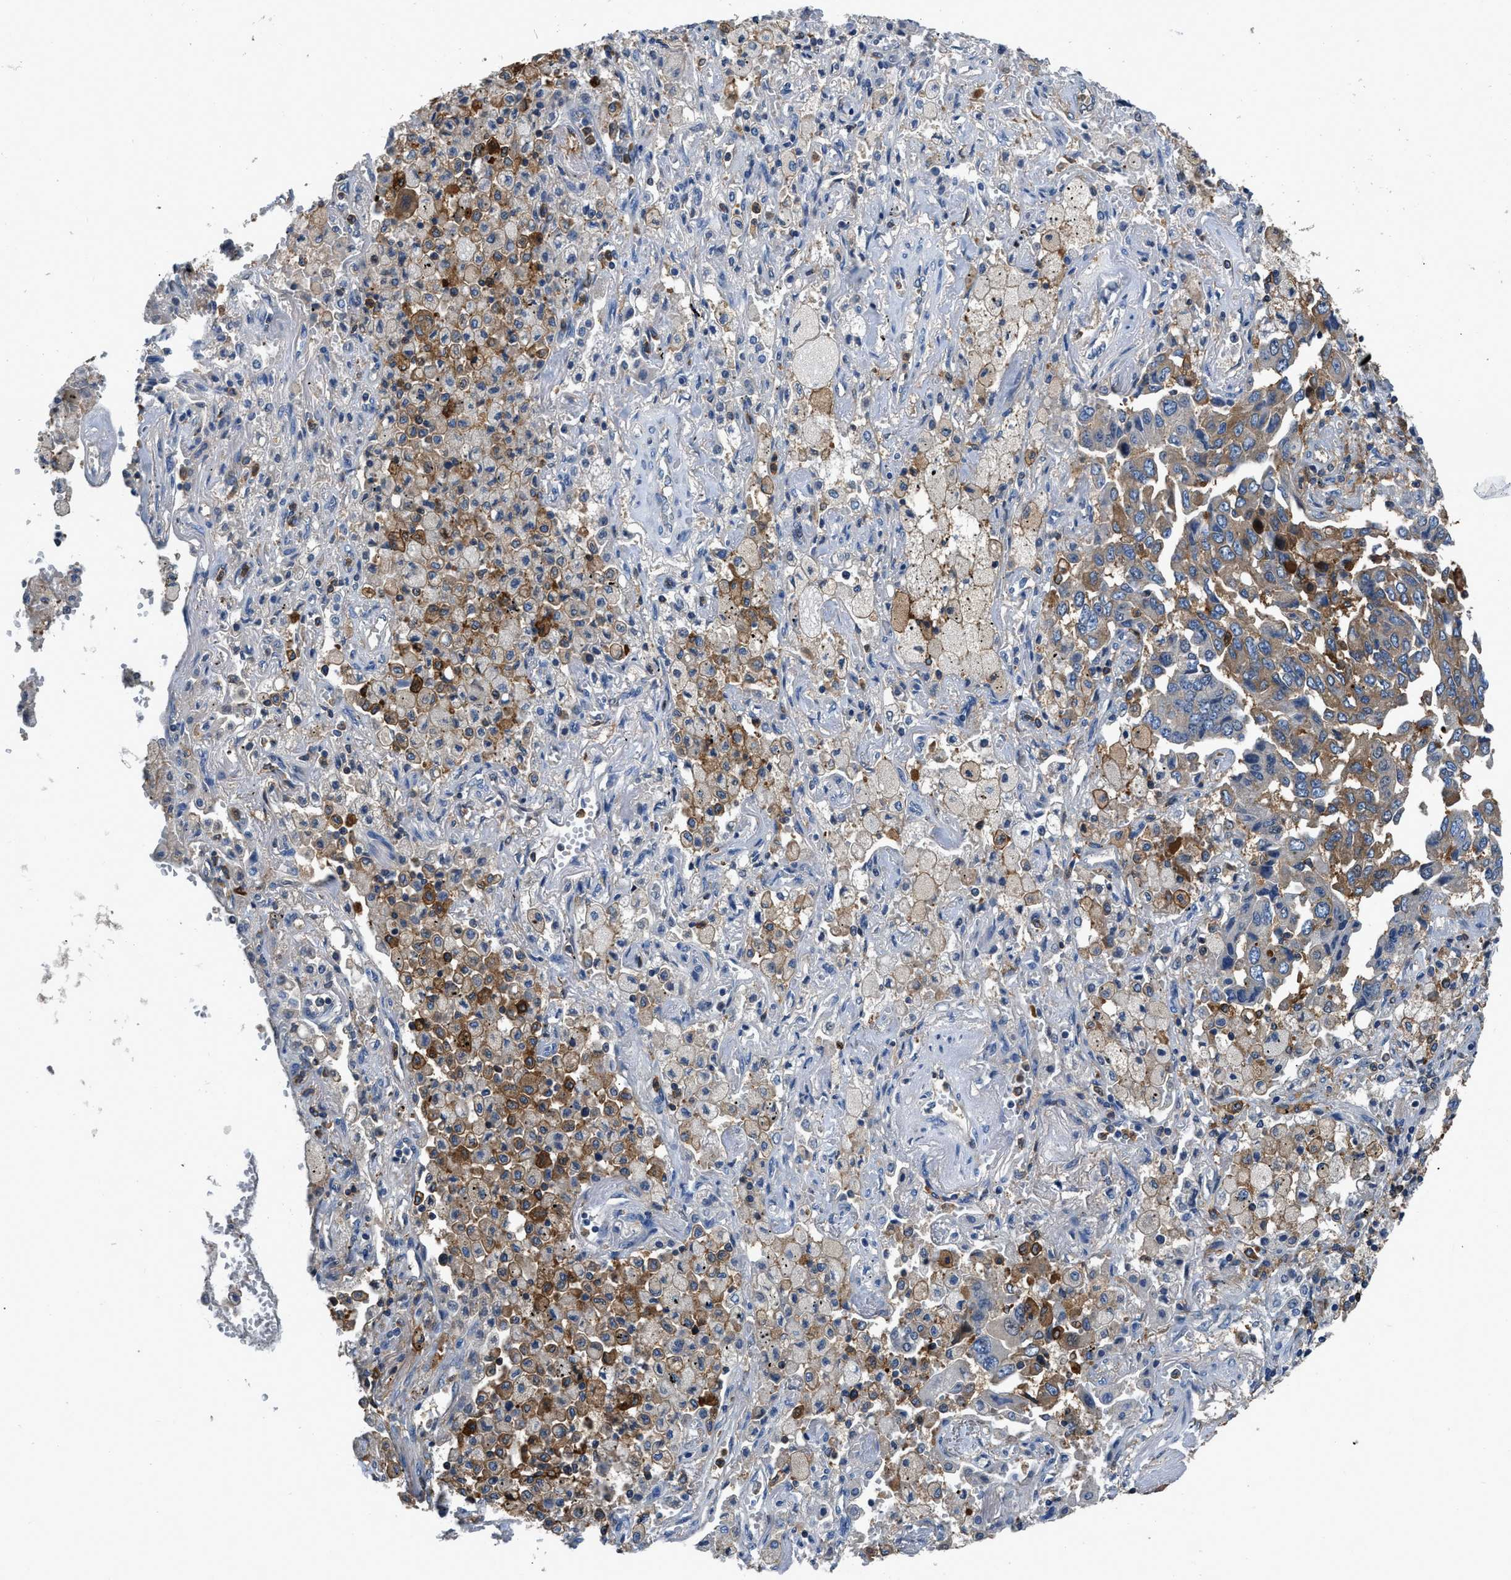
{"staining": {"intensity": "moderate", "quantity": "25%-75%", "location": "cytoplasmic/membranous"}, "tissue": "lung cancer", "cell_type": "Tumor cells", "image_type": "cancer", "snomed": [{"axis": "morphology", "description": "Adenocarcinoma, NOS"}, {"axis": "topography", "description": "Lung"}], "caption": "Lung cancer stained with DAB IHC exhibits medium levels of moderate cytoplasmic/membranous expression in approximately 25%-75% of tumor cells.", "gene": "PKM", "patient": {"sex": "female", "age": 65}}